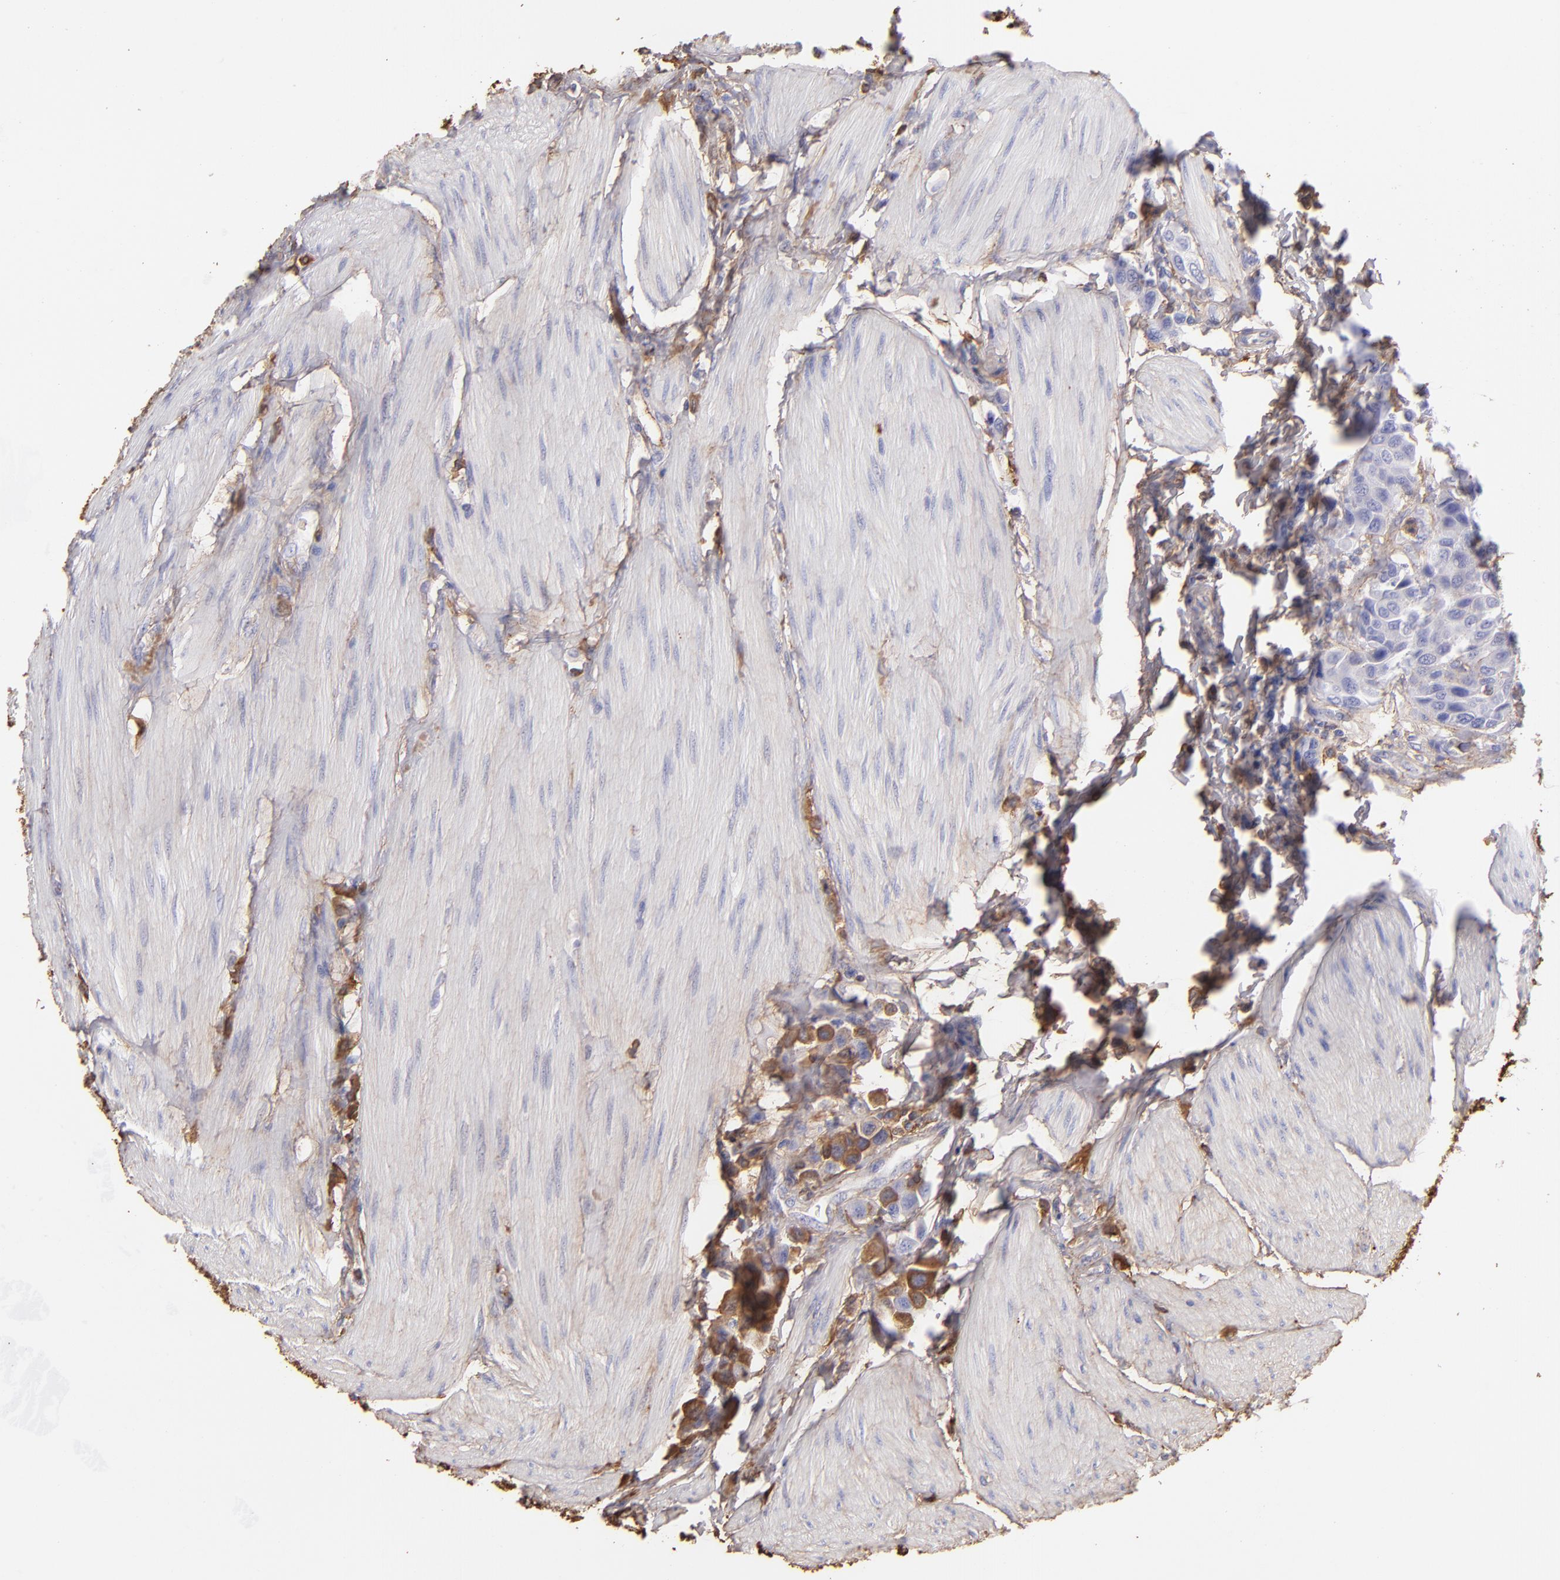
{"staining": {"intensity": "weak", "quantity": "25%-75%", "location": "cytoplasmic/membranous"}, "tissue": "urothelial cancer", "cell_type": "Tumor cells", "image_type": "cancer", "snomed": [{"axis": "morphology", "description": "Urothelial carcinoma, High grade"}, {"axis": "topography", "description": "Urinary bladder"}], "caption": "This histopathology image demonstrates urothelial carcinoma (high-grade) stained with immunohistochemistry (IHC) to label a protein in brown. The cytoplasmic/membranous of tumor cells show weak positivity for the protein. Nuclei are counter-stained blue.", "gene": "FGB", "patient": {"sex": "male", "age": 50}}